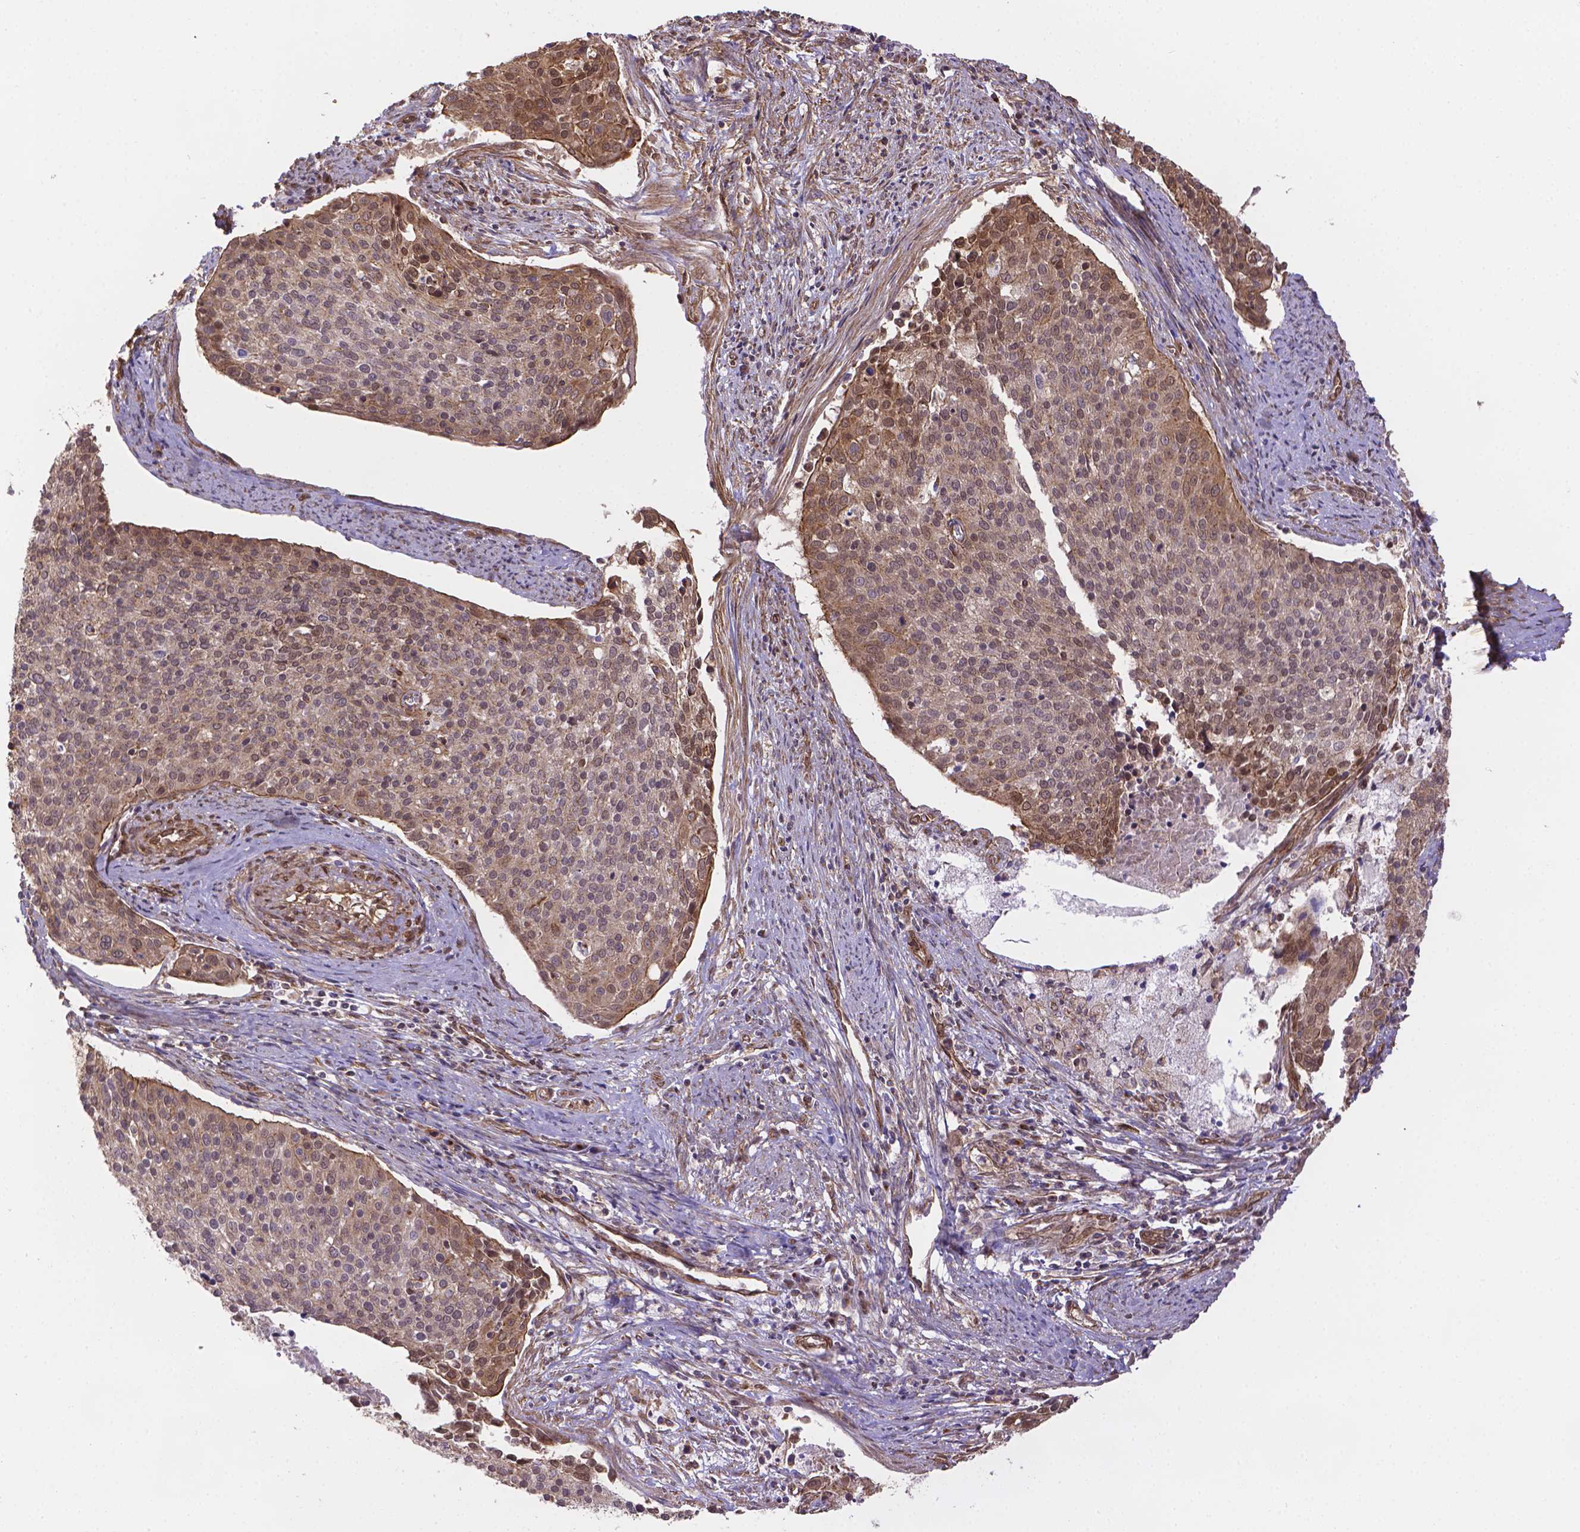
{"staining": {"intensity": "weak", "quantity": "25%-75%", "location": "cytoplasmic/membranous"}, "tissue": "cervical cancer", "cell_type": "Tumor cells", "image_type": "cancer", "snomed": [{"axis": "morphology", "description": "Squamous cell carcinoma, NOS"}, {"axis": "topography", "description": "Cervix"}], "caption": "Tumor cells show low levels of weak cytoplasmic/membranous staining in approximately 25%-75% of cells in squamous cell carcinoma (cervical).", "gene": "YAP1", "patient": {"sex": "female", "age": 39}}